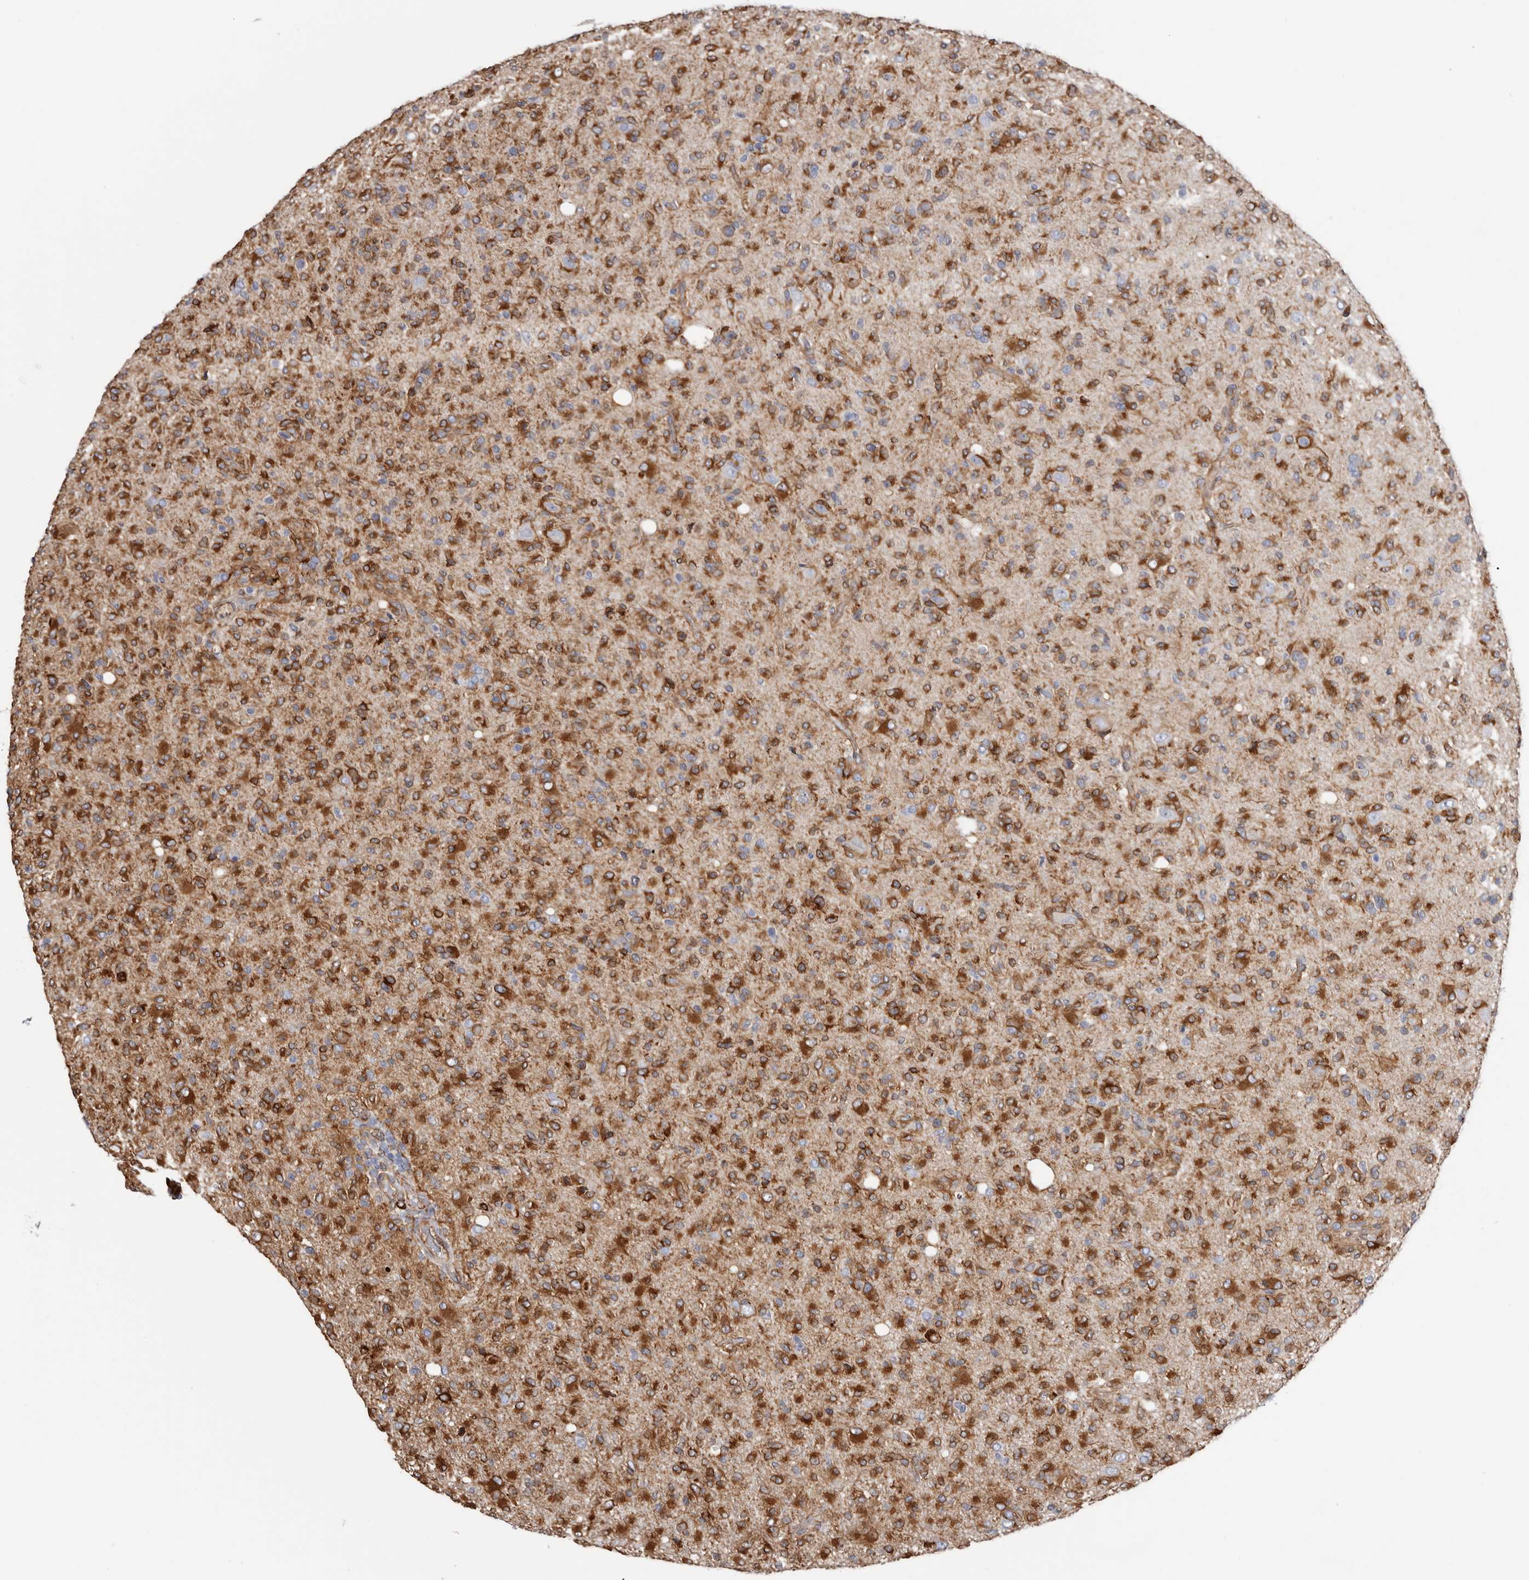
{"staining": {"intensity": "moderate", "quantity": ">75%", "location": "cytoplasmic/membranous"}, "tissue": "glioma", "cell_type": "Tumor cells", "image_type": "cancer", "snomed": [{"axis": "morphology", "description": "Glioma, malignant, High grade"}, {"axis": "topography", "description": "Brain"}], "caption": "Malignant glioma (high-grade) stained for a protein (brown) displays moderate cytoplasmic/membranous positive expression in approximately >75% of tumor cells.", "gene": "SEMA3E", "patient": {"sex": "female", "age": 57}}